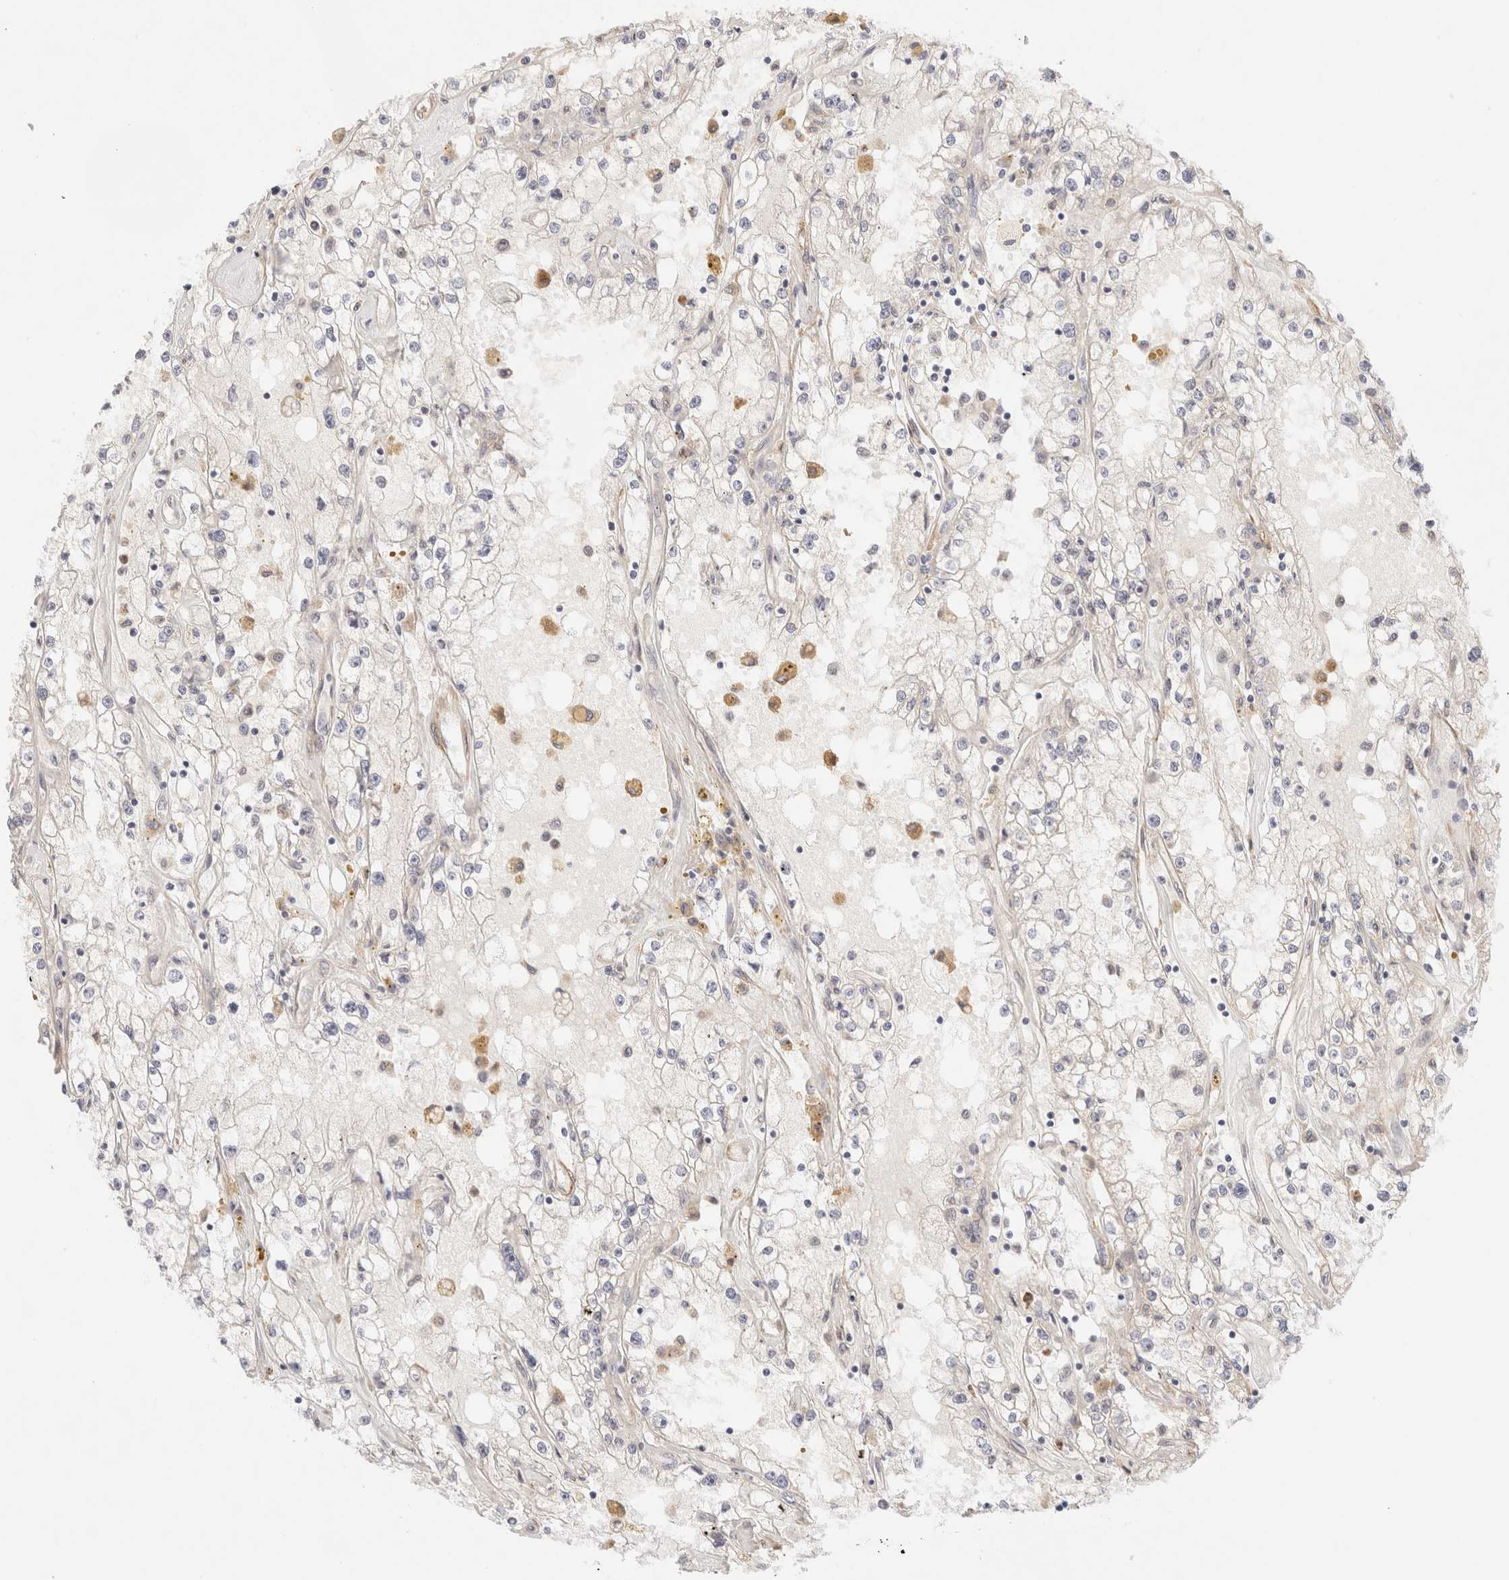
{"staining": {"intensity": "negative", "quantity": "none", "location": "none"}, "tissue": "renal cancer", "cell_type": "Tumor cells", "image_type": "cancer", "snomed": [{"axis": "morphology", "description": "Adenocarcinoma, NOS"}, {"axis": "topography", "description": "Kidney"}], "caption": "Tumor cells show no significant protein positivity in renal cancer.", "gene": "BRPF3", "patient": {"sex": "male", "age": 56}}